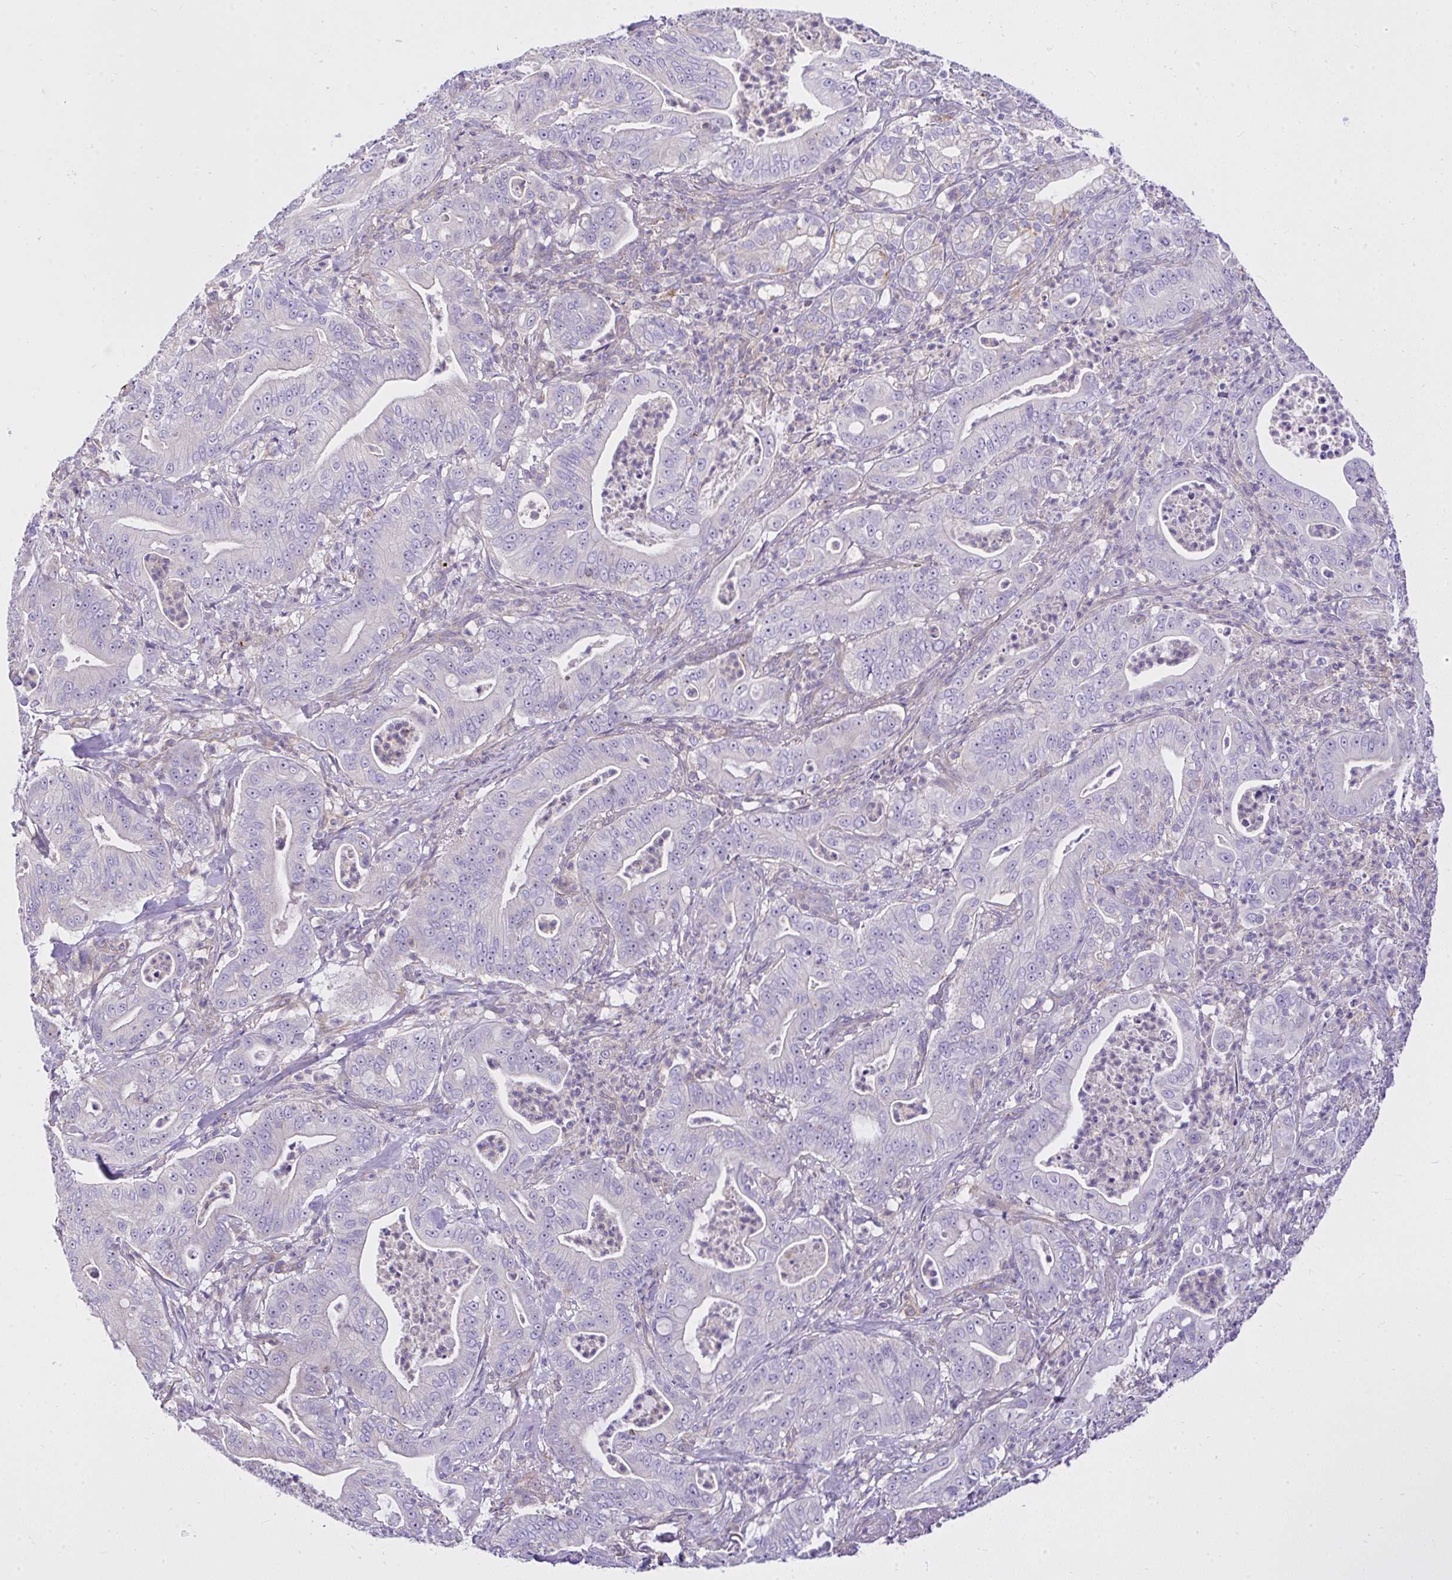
{"staining": {"intensity": "negative", "quantity": "none", "location": "none"}, "tissue": "pancreatic cancer", "cell_type": "Tumor cells", "image_type": "cancer", "snomed": [{"axis": "morphology", "description": "Adenocarcinoma, NOS"}, {"axis": "topography", "description": "Pancreas"}], "caption": "The immunohistochemistry (IHC) photomicrograph has no significant expression in tumor cells of pancreatic cancer tissue. (IHC, brightfield microscopy, high magnification).", "gene": "CCDC142", "patient": {"sex": "male", "age": 71}}